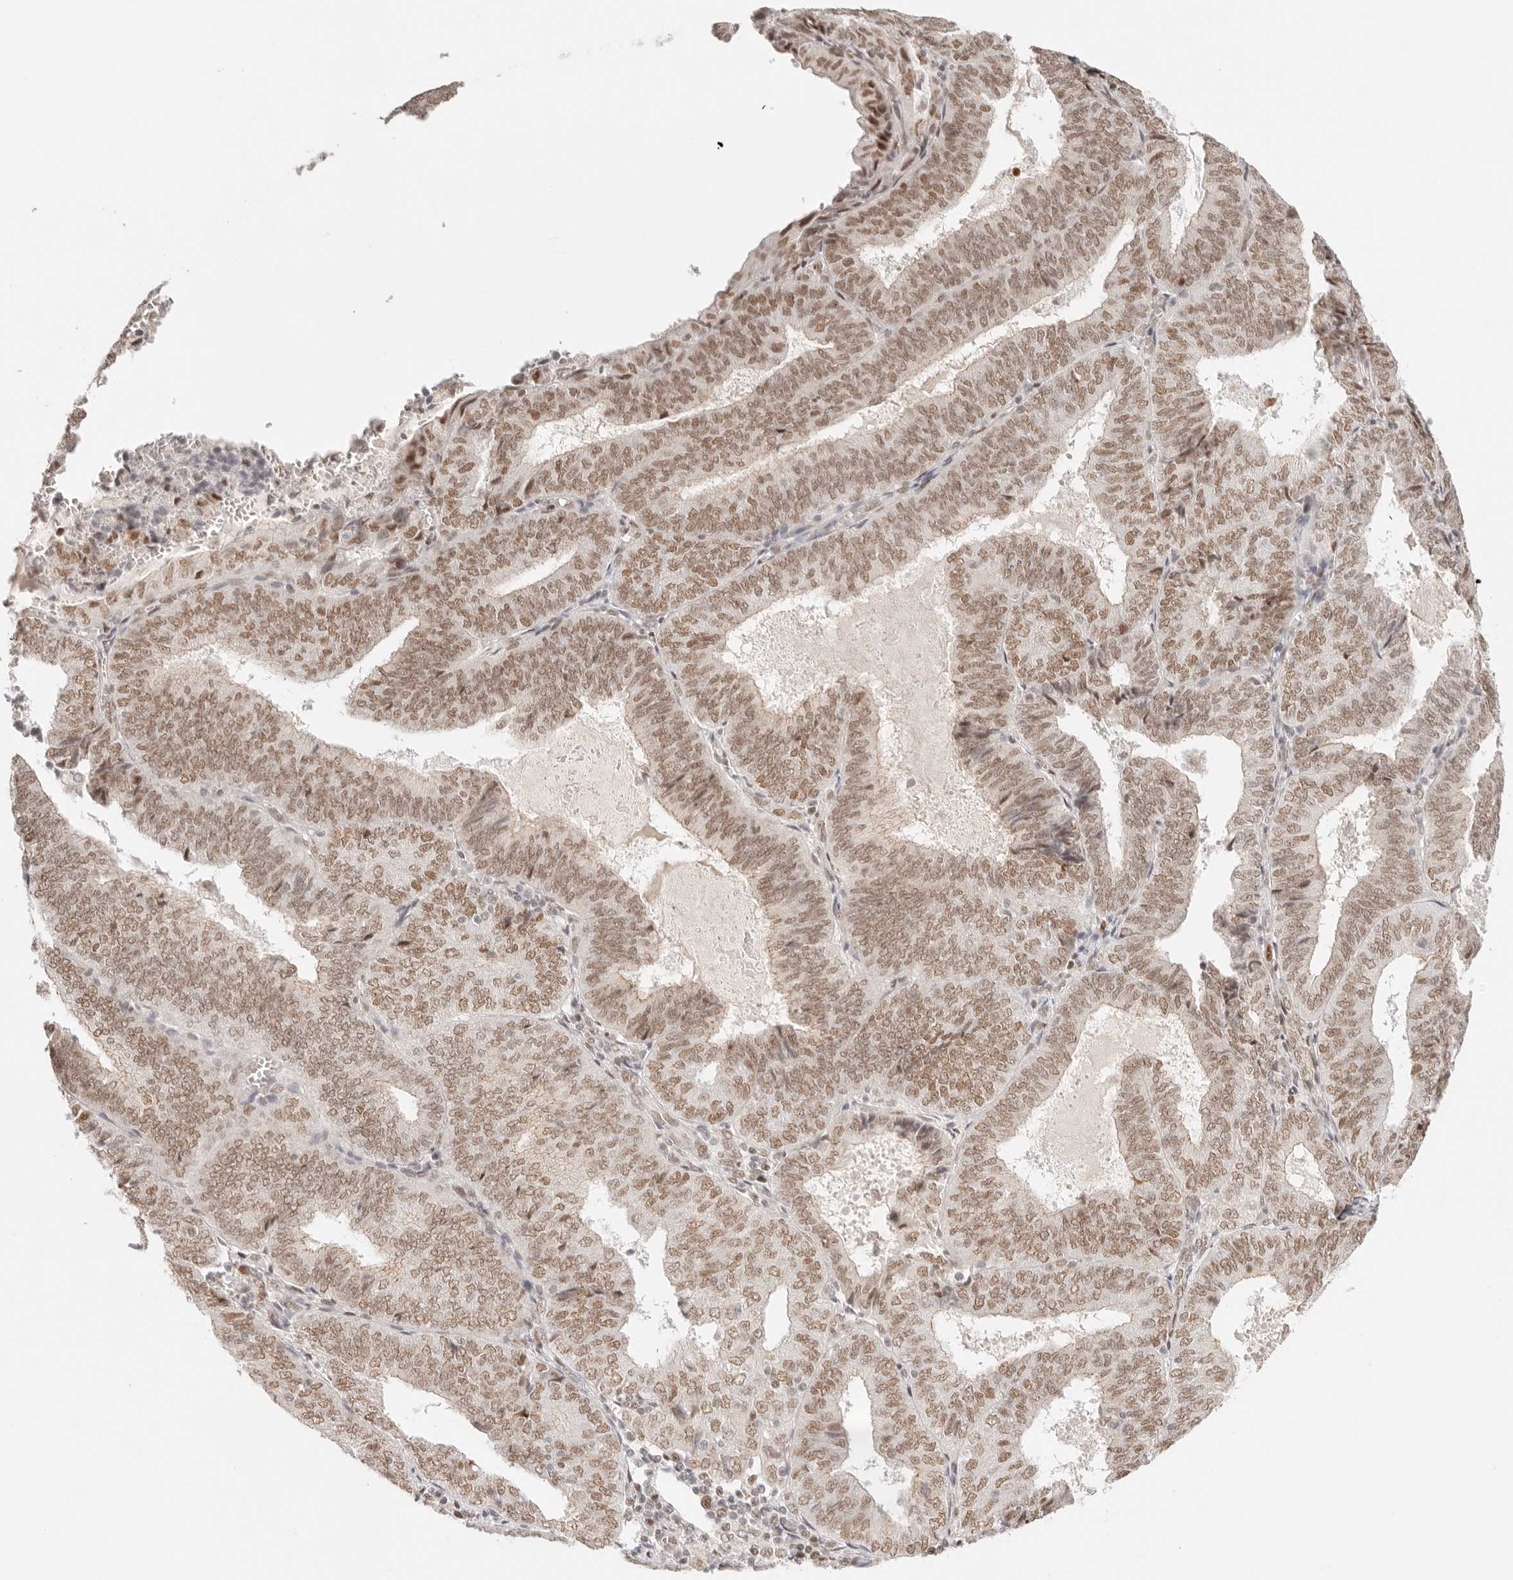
{"staining": {"intensity": "moderate", "quantity": ">75%", "location": "nuclear"}, "tissue": "endometrial cancer", "cell_type": "Tumor cells", "image_type": "cancer", "snomed": [{"axis": "morphology", "description": "Adenocarcinoma, NOS"}, {"axis": "topography", "description": "Endometrium"}], "caption": "IHC of human endometrial cancer exhibits medium levels of moderate nuclear expression in approximately >75% of tumor cells. The protein is shown in brown color, while the nuclei are stained blue.", "gene": "HOXC5", "patient": {"sex": "female", "age": 81}}